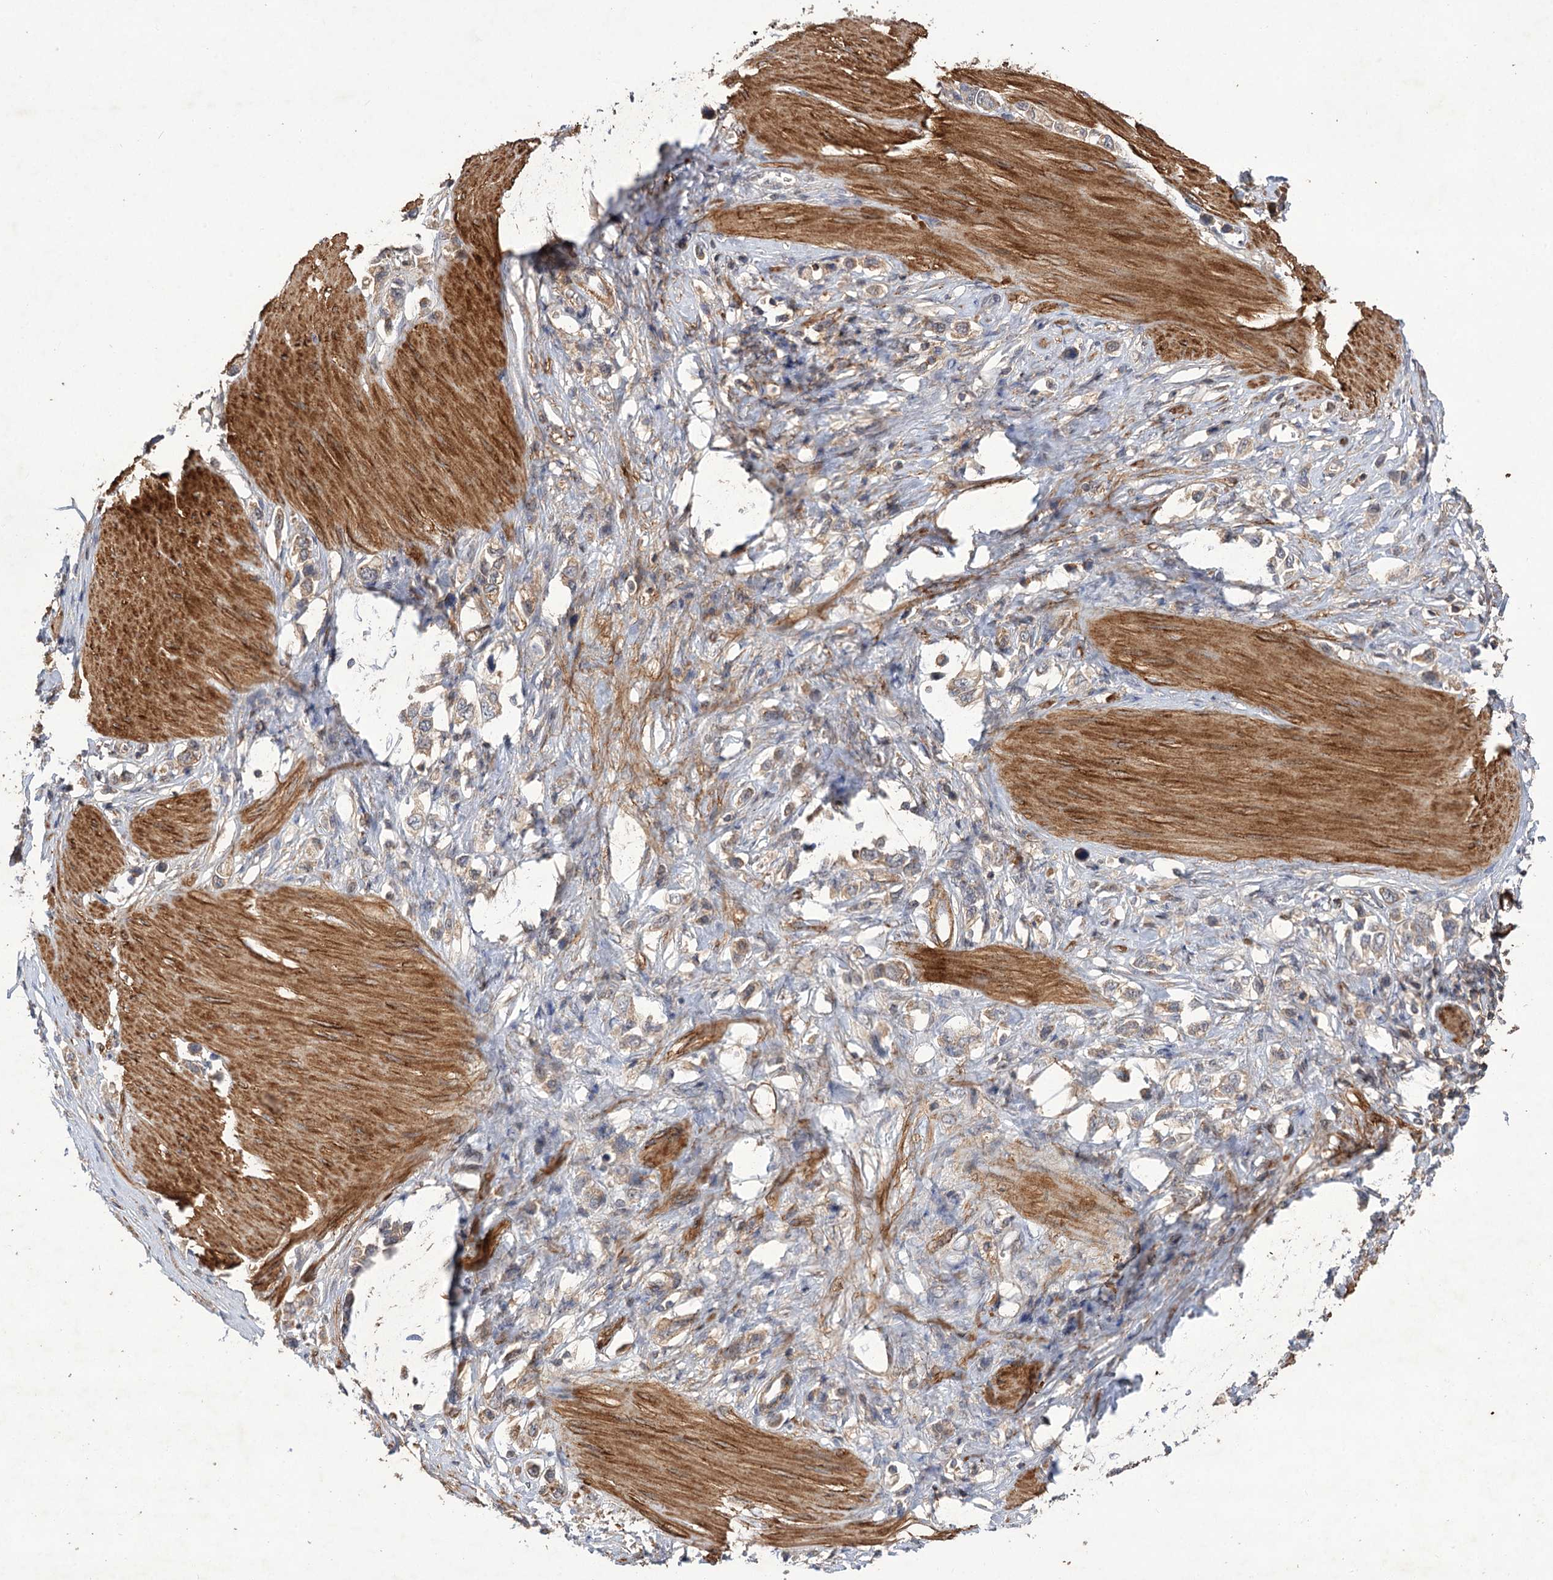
{"staining": {"intensity": "weak", "quantity": ">75%", "location": "cytoplasmic/membranous"}, "tissue": "stomach cancer", "cell_type": "Tumor cells", "image_type": "cancer", "snomed": [{"axis": "morphology", "description": "Adenocarcinoma, NOS"}, {"axis": "topography", "description": "Stomach"}], "caption": "Tumor cells display weak cytoplasmic/membranous staining in approximately >75% of cells in stomach cancer.", "gene": "FBXW8", "patient": {"sex": "female", "age": 65}}